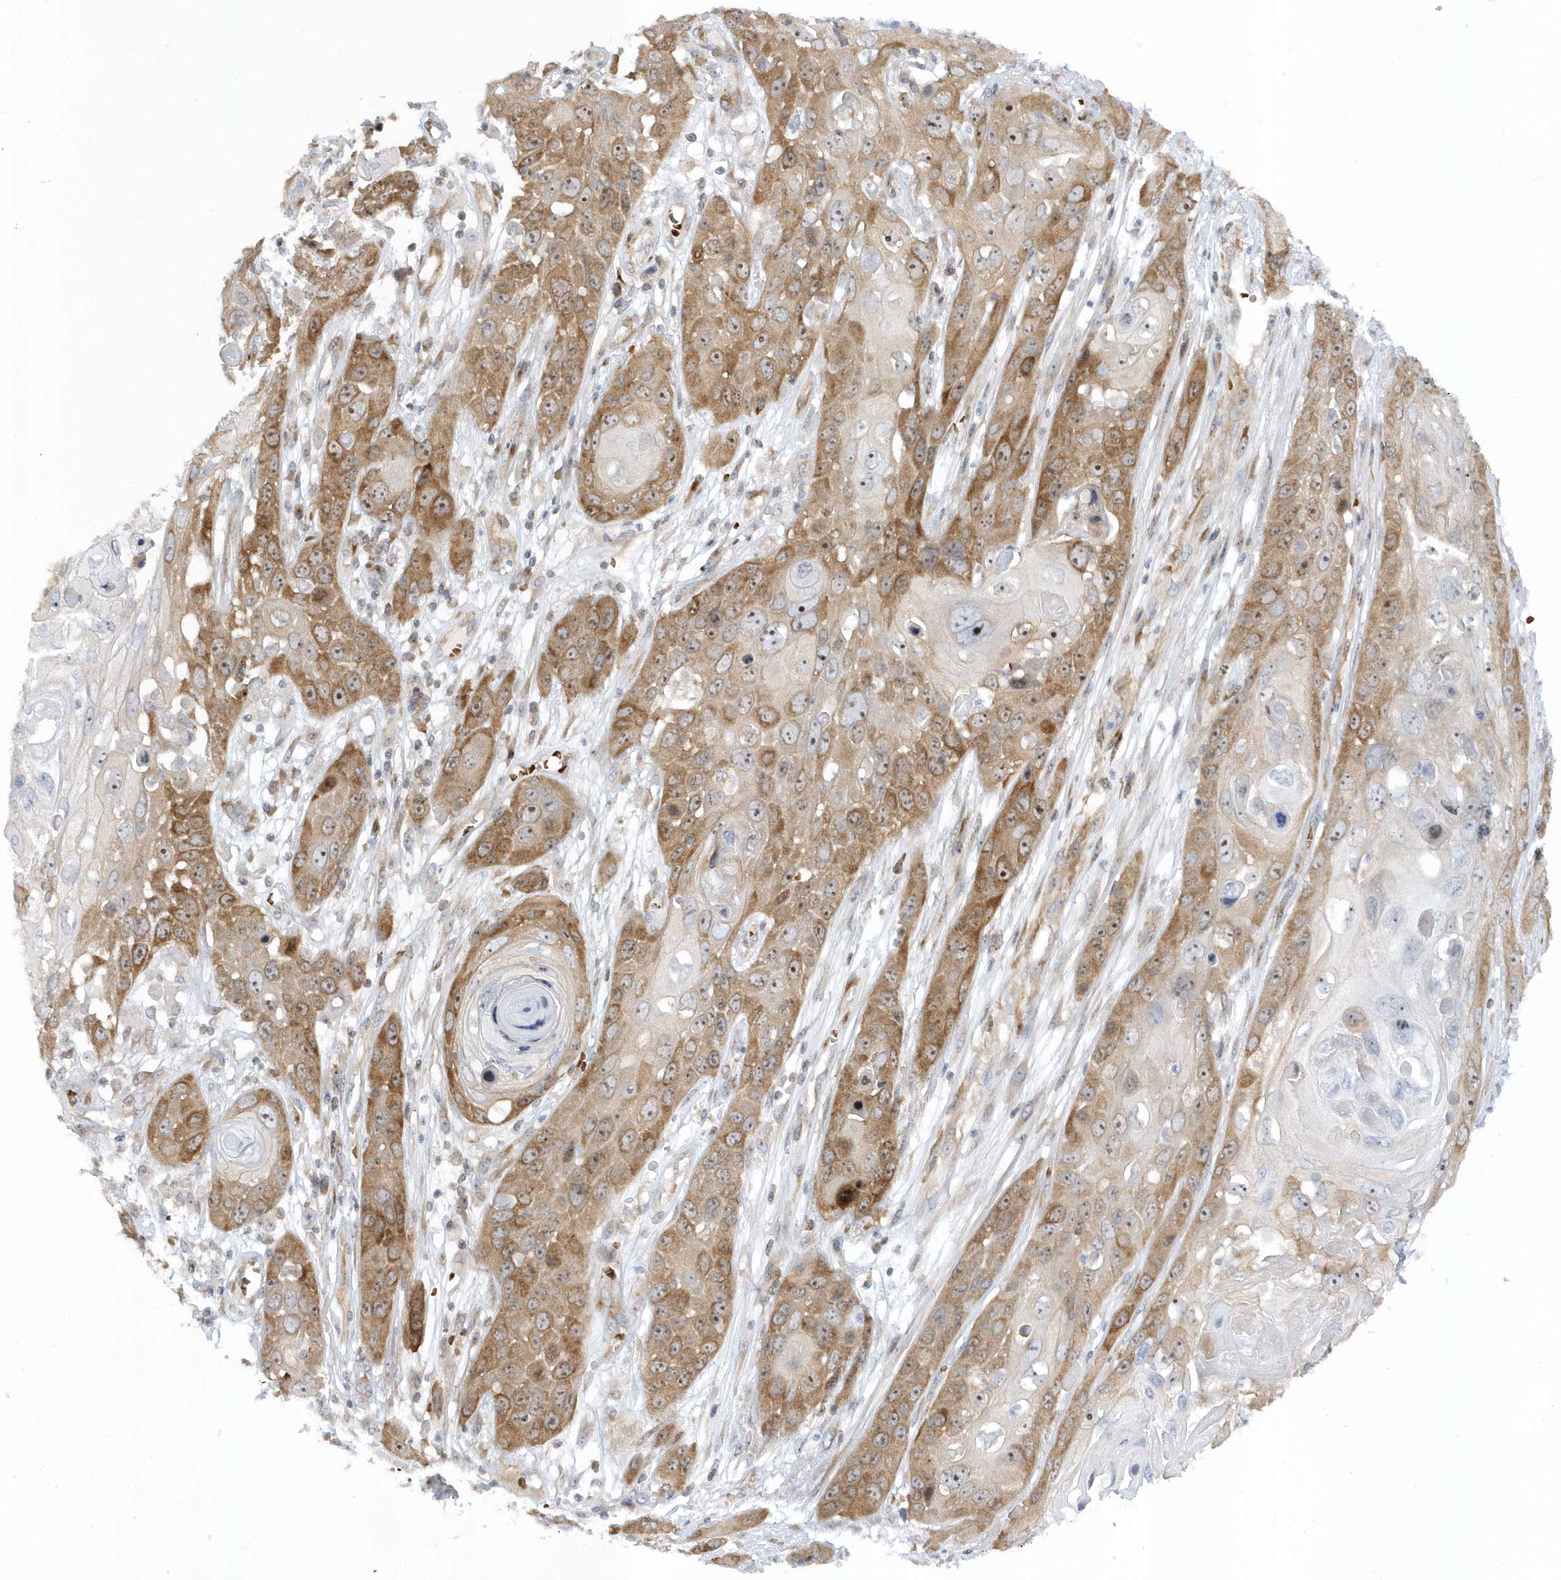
{"staining": {"intensity": "moderate", "quantity": ">75%", "location": "cytoplasmic/membranous,nuclear"}, "tissue": "skin cancer", "cell_type": "Tumor cells", "image_type": "cancer", "snomed": [{"axis": "morphology", "description": "Squamous cell carcinoma, NOS"}, {"axis": "topography", "description": "Skin"}], "caption": "Approximately >75% of tumor cells in skin cancer demonstrate moderate cytoplasmic/membranous and nuclear protein staining as visualized by brown immunohistochemical staining.", "gene": "MAP7D3", "patient": {"sex": "male", "age": 55}}